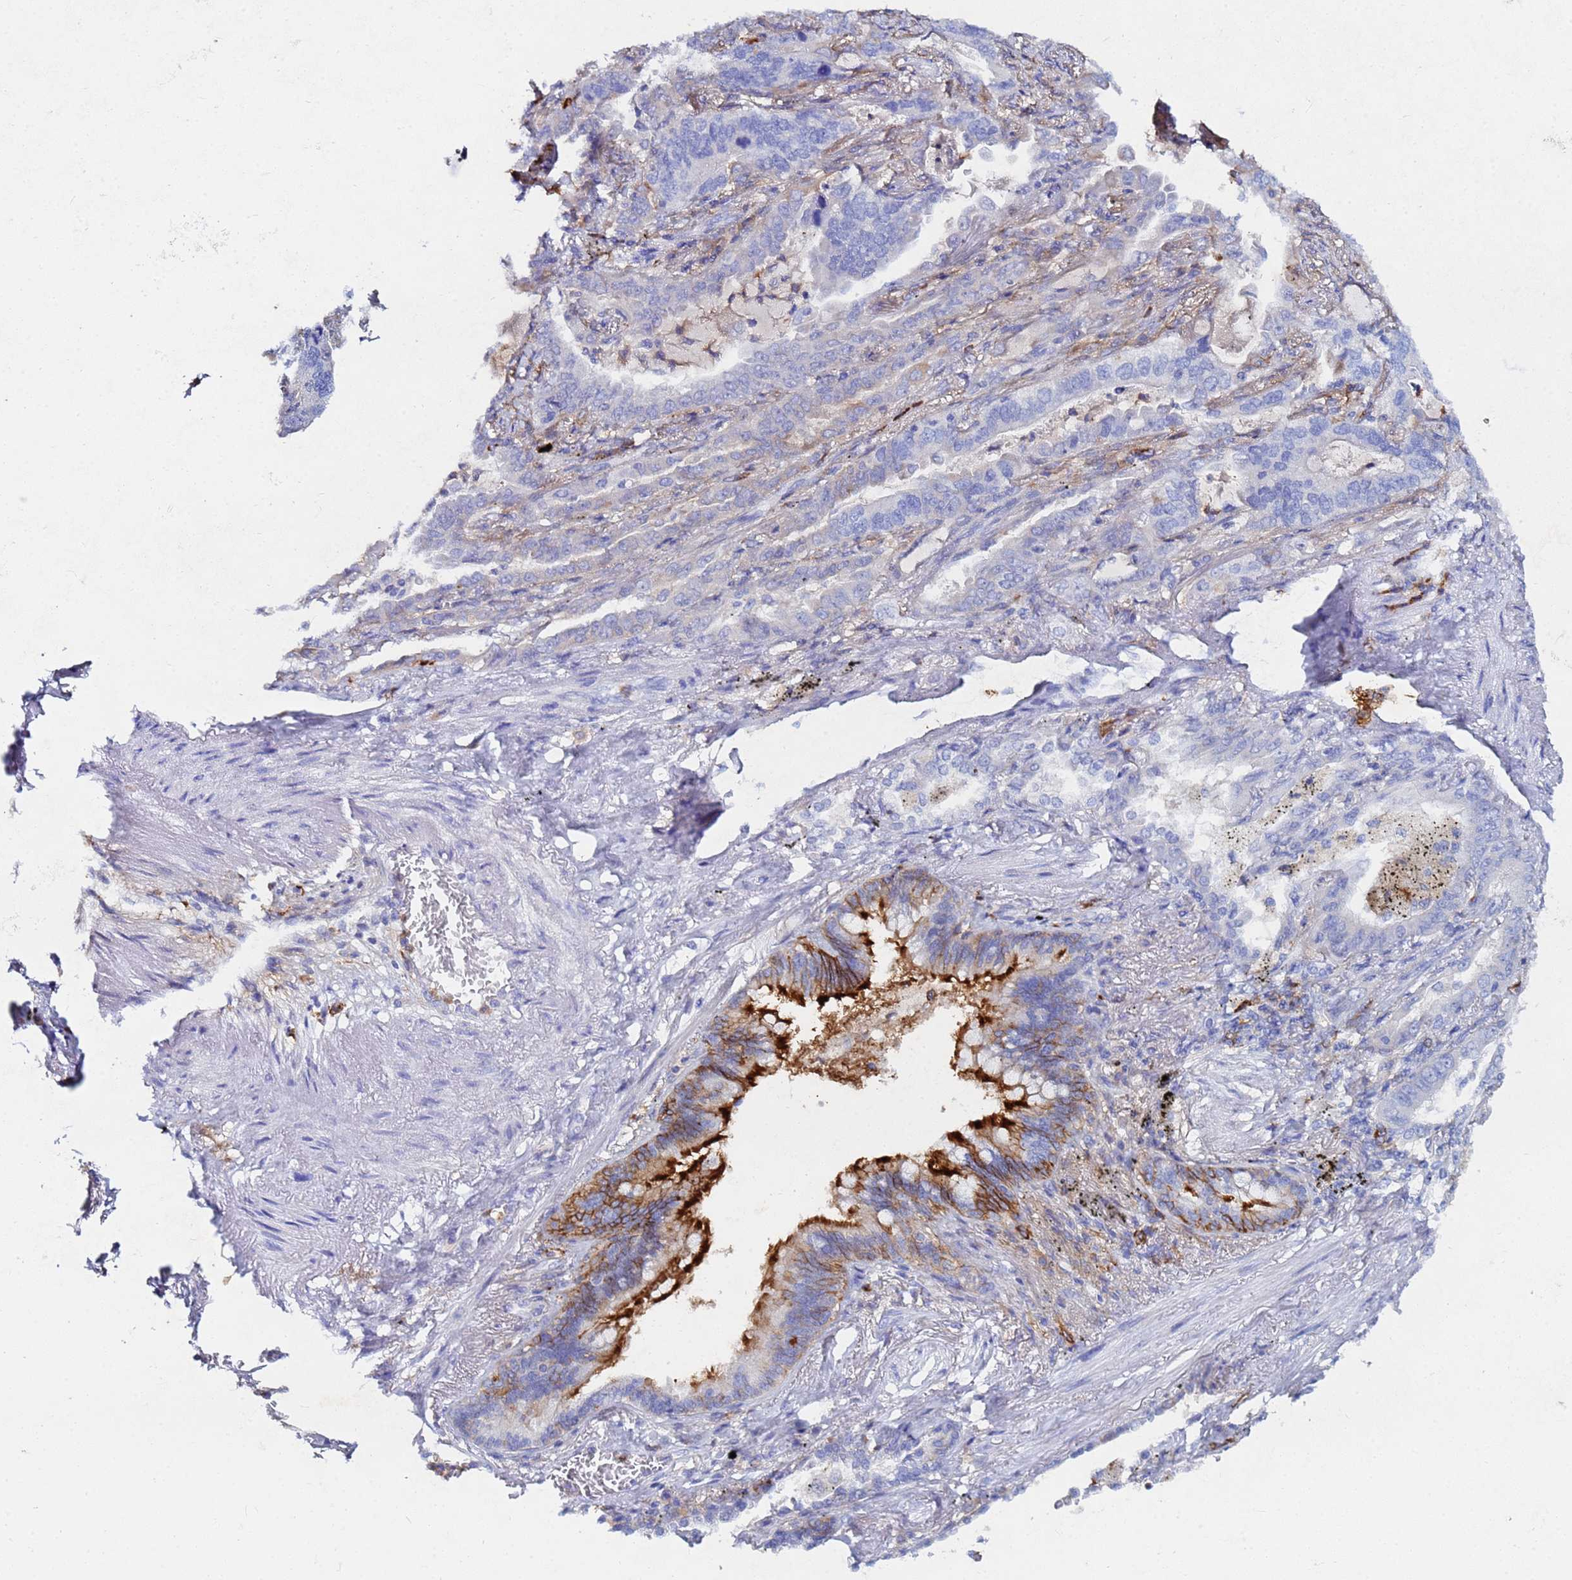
{"staining": {"intensity": "negative", "quantity": "none", "location": "none"}, "tissue": "lung cancer", "cell_type": "Tumor cells", "image_type": "cancer", "snomed": [{"axis": "morphology", "description": "Adenocarcinoma, NOS"}, {"axis": "topography", "description": "Lung"}], "caption": "This image is of lung adenocarcinoma stained with IHC to label a protein in brown with the nuclei are counter-stained blue. There is no positivity in tumor cells.", "gene": "BASP1", "patient": {"sex": "male", "age": 67}}